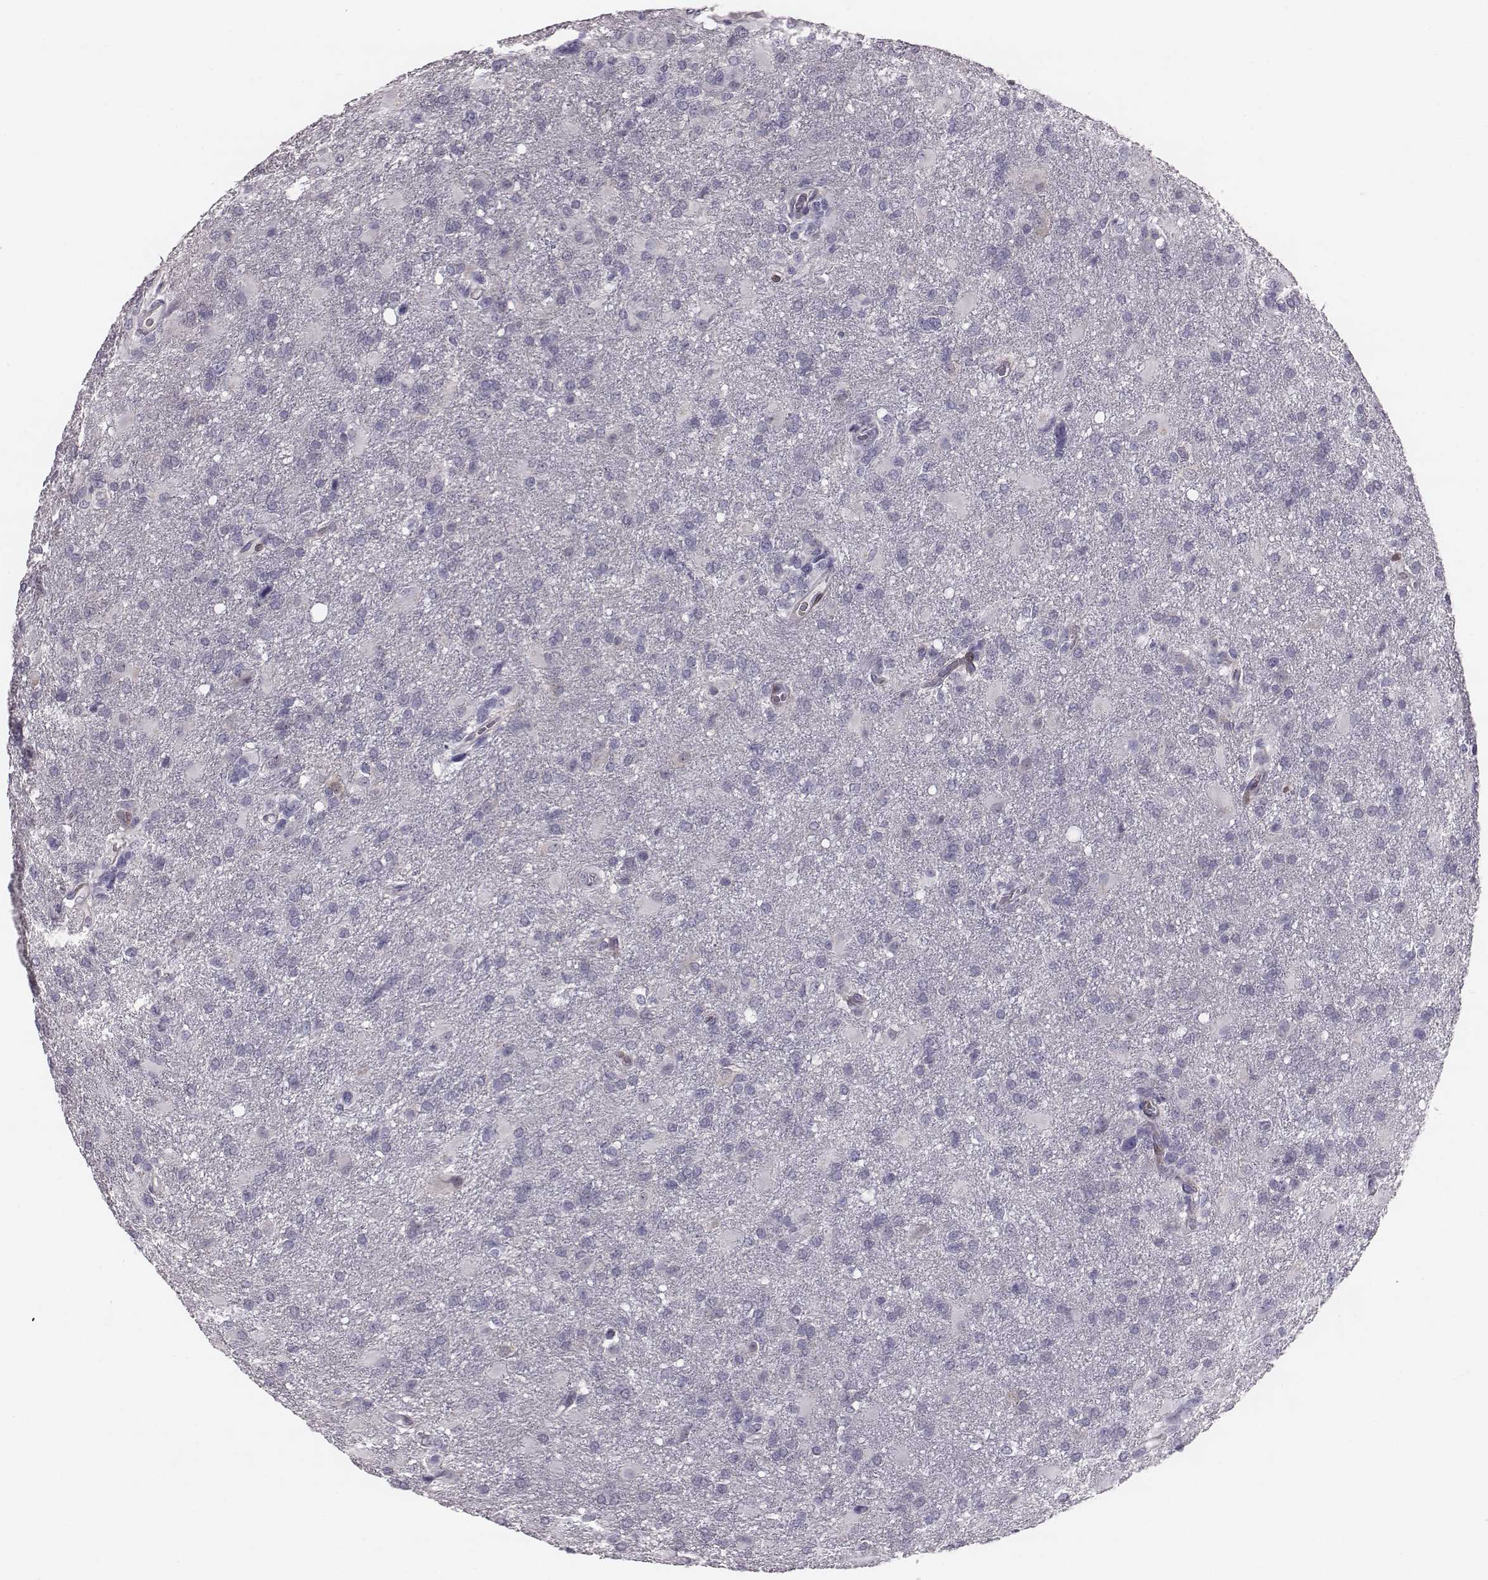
{"staining": {"intensity": "negative", "quantity": "none", "location": "none"}, "tissue": "glioma", "cell_type": "Tumor cells", "image_type": "cancer", "snomed": [{"axis": "morphology", "description": "Glioma, malignant, High grade"}, {"axis": "topography", "description": "Brain"}], "caption": "This is a photomicrograph of immunohistochemistry (IHC) staining of glioma, which shows no staining in tumor cells.", "gene": "PDE8B", "patient": {"sex": "male", "age": 68}}